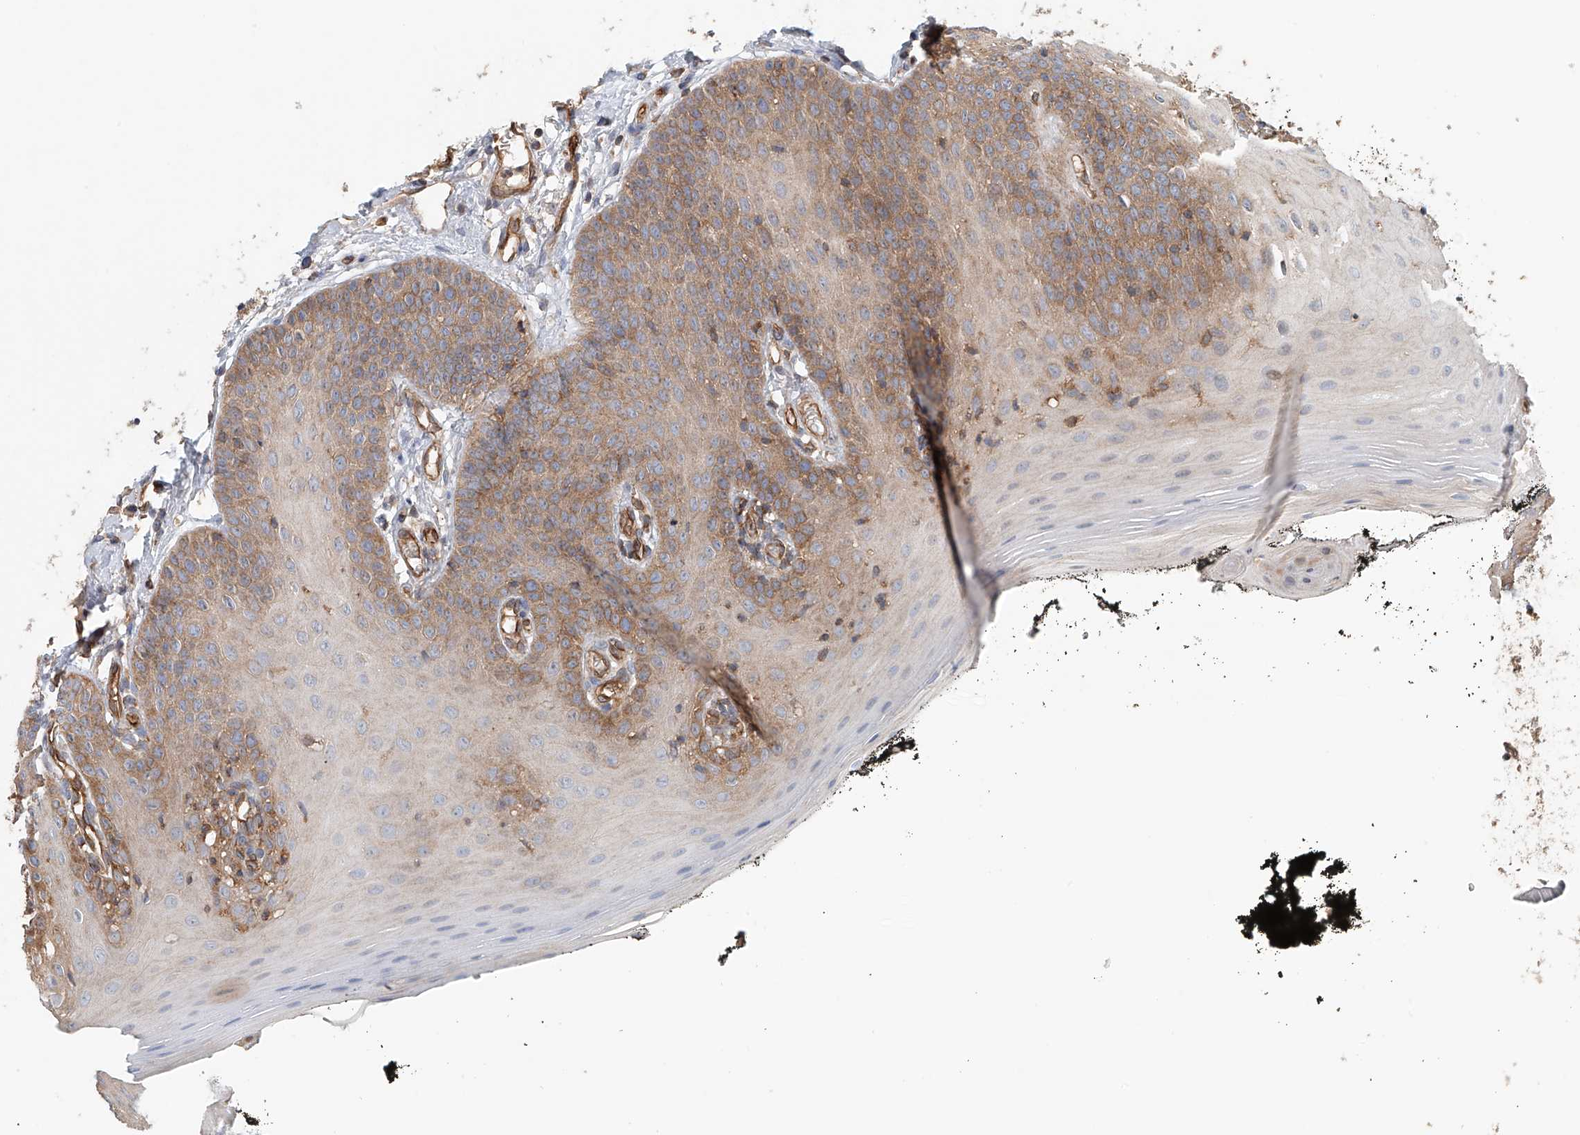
{"staining": {"intensity": "moderate", "quantity": "25%-75%", "location": "cytoplasmic/membranous"}, "tissue": "oral mucosa", "cell_type": "Squamous epithelial cells", "image_type": "normal", "snomed": [{"axis": "morphology", "description": "Normal tissue, NOS"}, {"axis": "topography", "description": "Oral tissue"}], "caption": "Oral mucosa stained for a protein demonstrates moderate cytoplasmic/membranous positivity in squamous epithelial cells. Ihc stains the protein of interest in brown and the nuclei are stained blue.", "gene": "FRYL", "patient": {"sex": "male", "age": 74}}